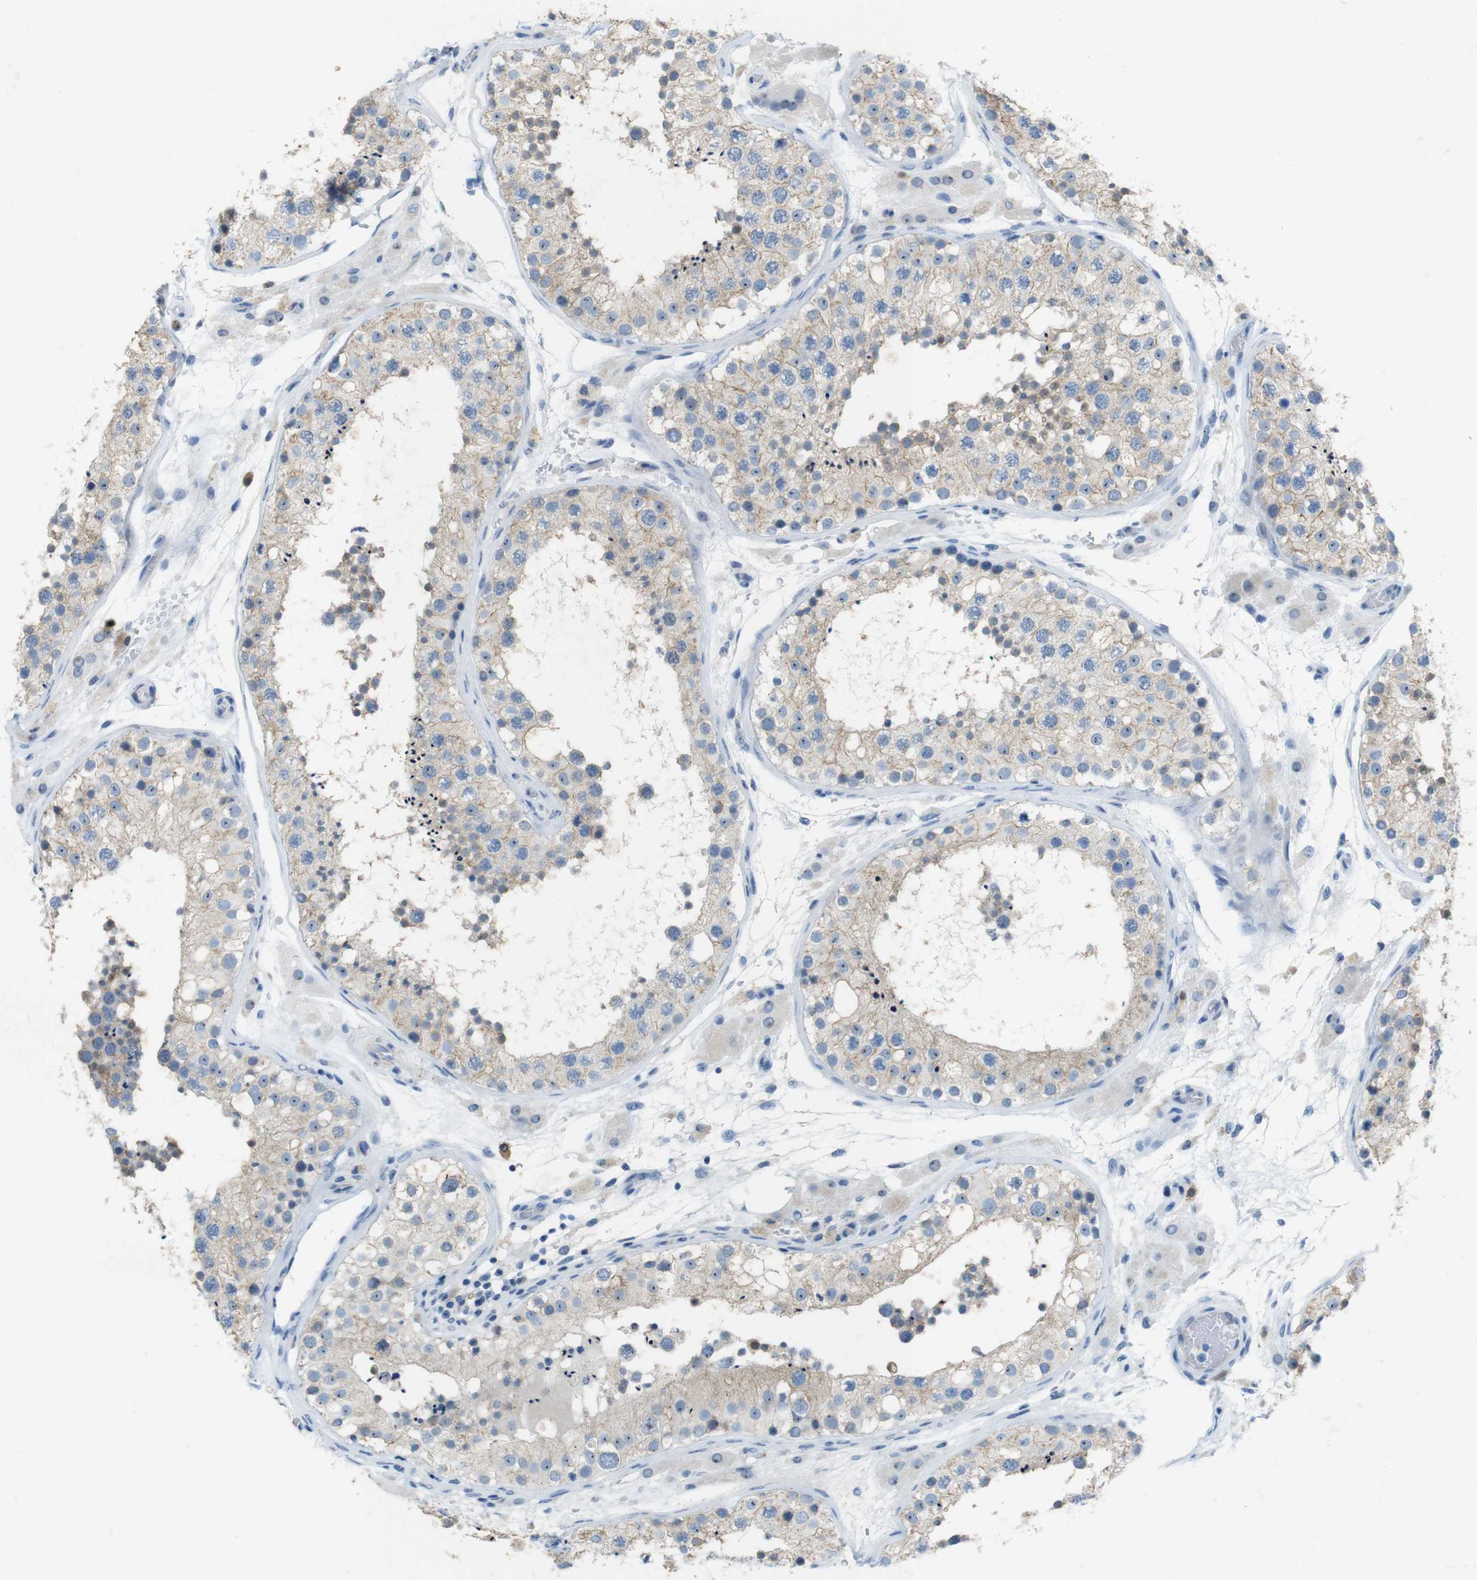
{"staining": {"intensity": "weak", "quantity": ">75%", "location": "cytoplasmic/membranous"}, "tissue": "testis", "cell_type": "Cells in seminiferous ducts", "image_type": "normal", "snomed": [{"axis": "morphology", "description": "Normal tissue, NOS"}, {"axis": "topography", "description": "Testis"}], "caption": "Immunohistochemical staining of unremarkable human testis displays low levels of weak cytoplasmic/membranous expression in about >75% of cells in seminiferous ducts. (DAB (3,3'-diaminobenzidine) = brown stain, brightfield microscopy at high magnification).", "gene": "TJP3", "patient": {"sex": "male", "age": 26}}